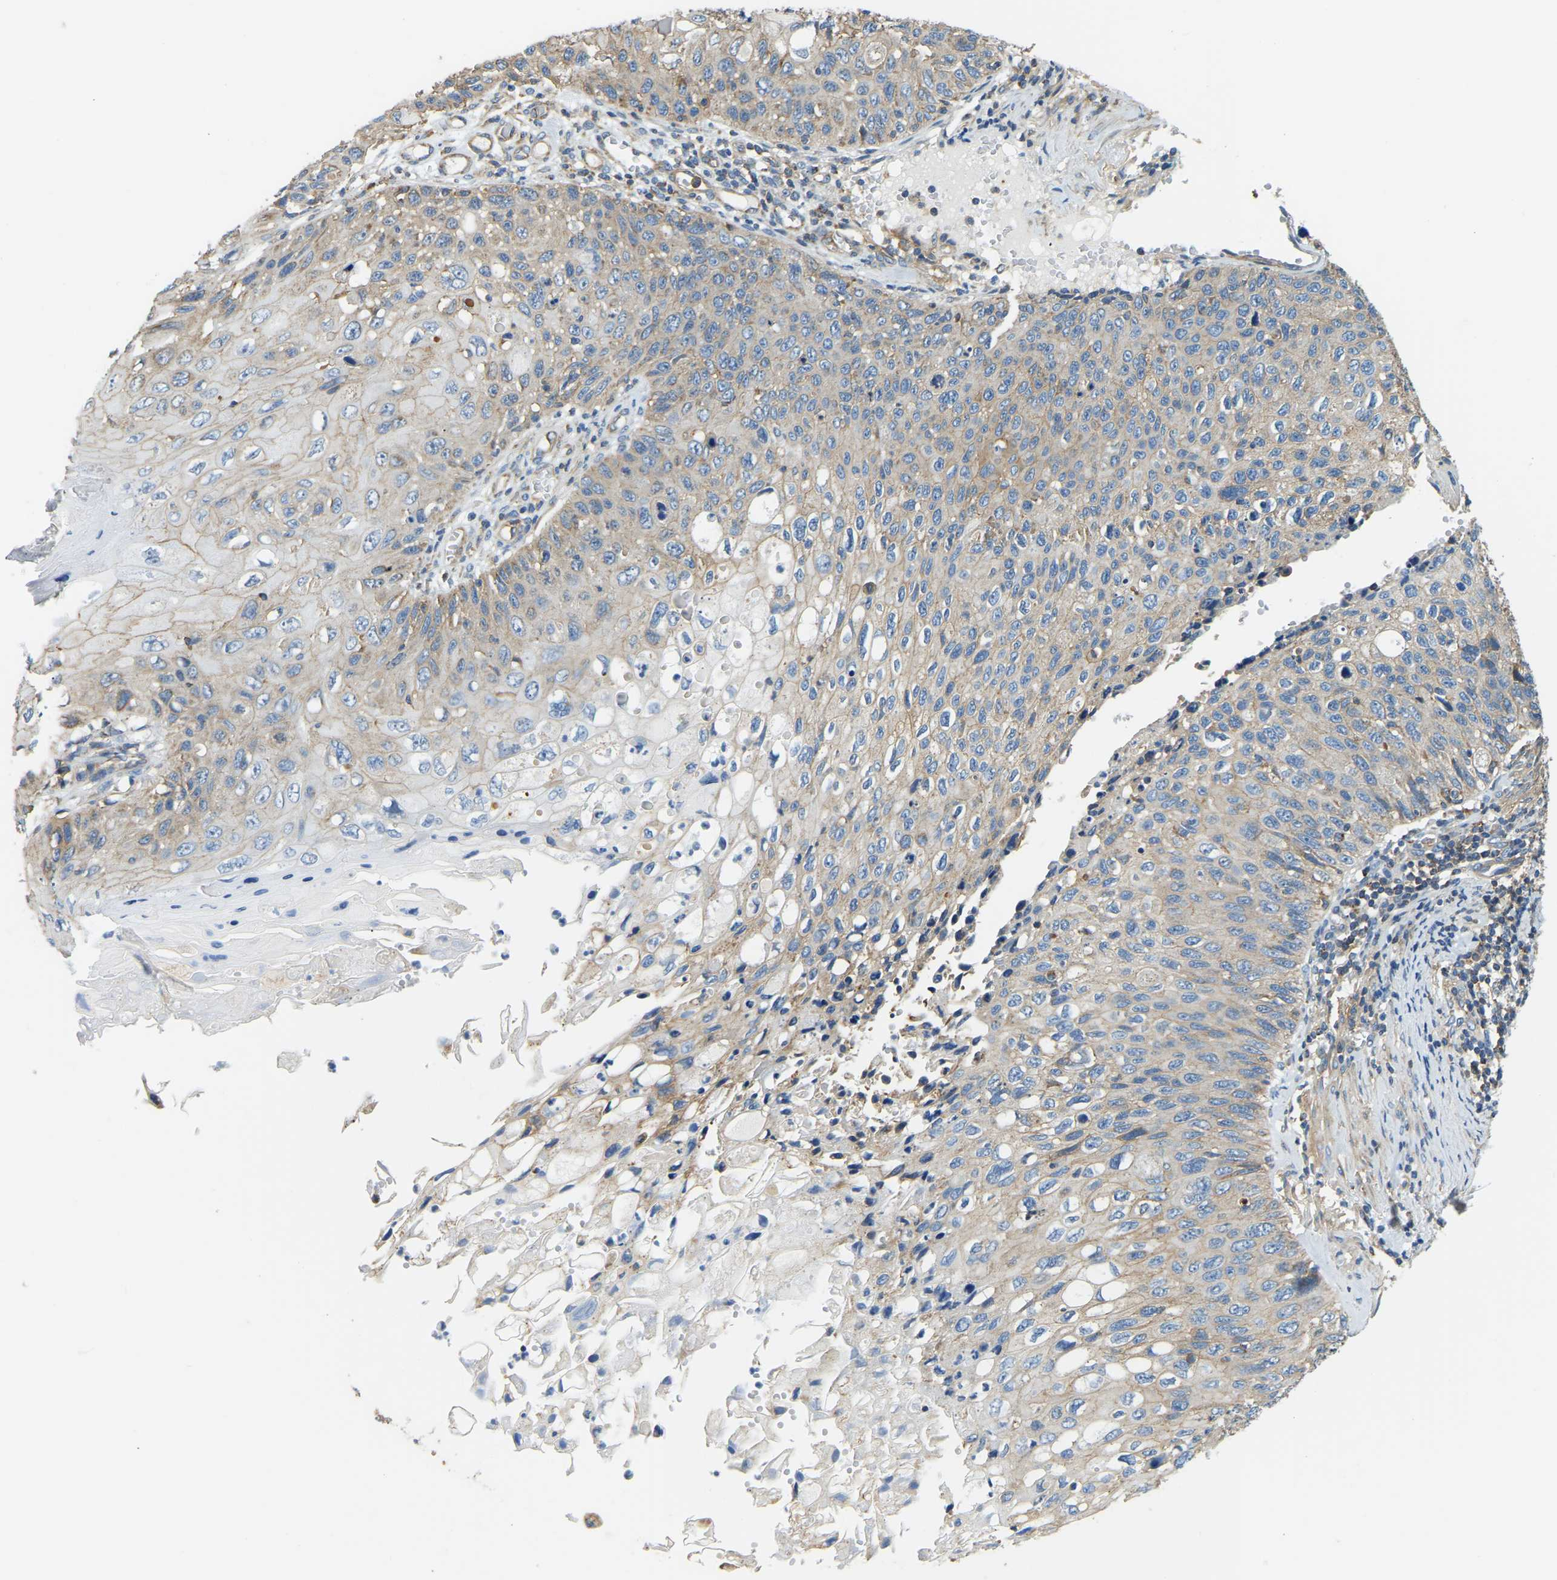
{"staining": {"intensity": "moderate", "quantity": ">75%", "location": "cytoplasmic/membranous"}, "tissue": "cervical cancer", "cell_type": "Tumor cells", "image_type": "cancer", "snomed": [{"axis": "morphology", "description": "Squamous cell carcinoma, NOS"}, {"axis": "topography", "description": "Cervix"}], "caption": "Protein expression analysis of human squamous cell carcinoma (cervical) reveals moderate cytoplasmic/membranous positivity in about >75% of tumor cells.", "gene": "AHNAK", "patient": {"sex": "female", "age": 70}}